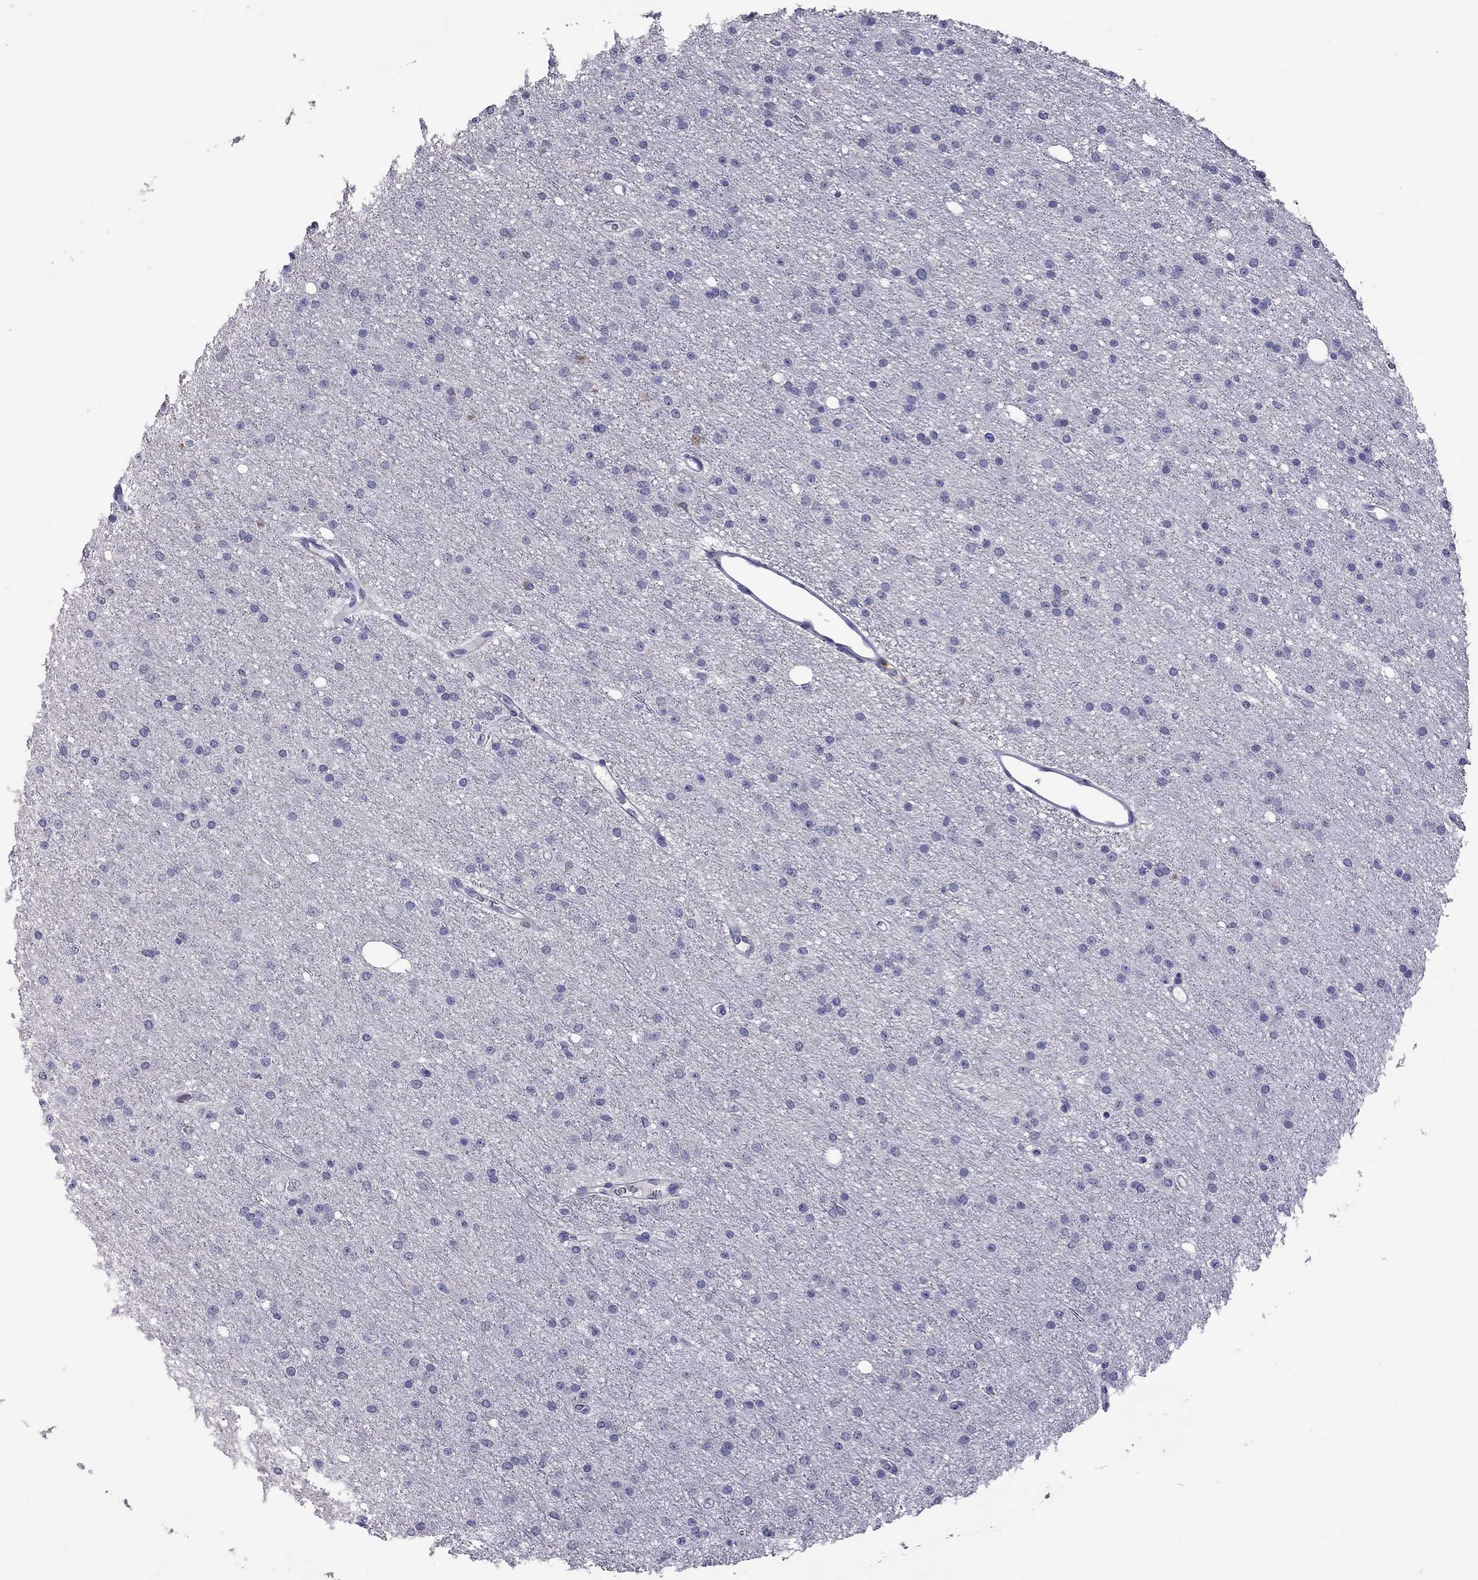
{"staining": {"intensity": "negative", "quantity": "none", "location": "none"}, "tissue": "glioma", "cell_type": "Tumor cells", "image_type": "cancer", "snomed": [{"axis": "morphology", "description": "Glioma, malignant, Low grade"}, {"axis": "topography", "description": "Brain"}], "caption": "Tumor cells show no significant expression in low-grade glioma (malignant).", "gene": "SLAMF1", "patient": {"sex": "male", "age": 27}}